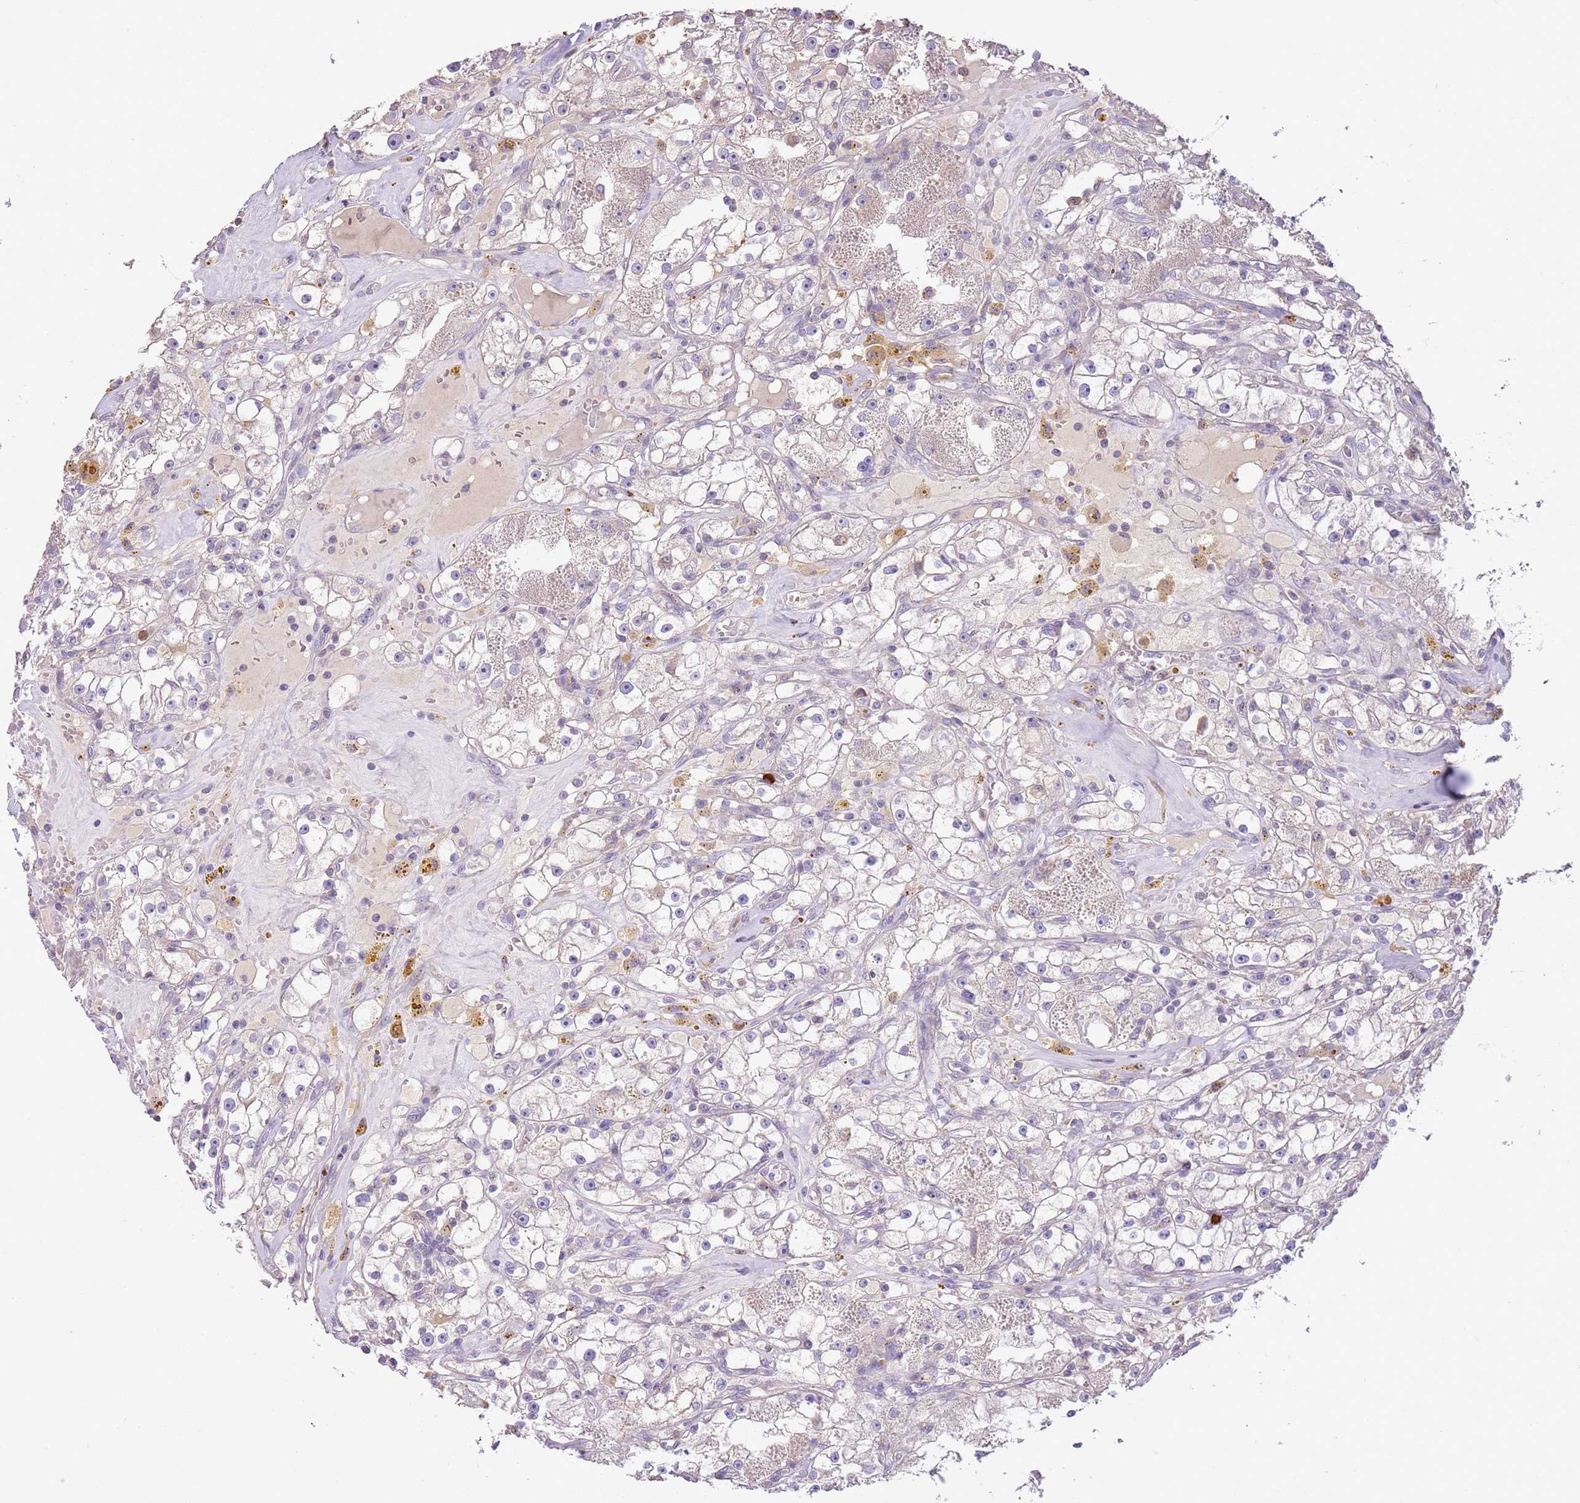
{"staining": {"intensity": "negative", "quantity": "none", "location": "none"}, "tissue": "renal cancer", "cell_type": "Tumor cells", "image_type": "cancer", "snomed": [{"axis": "morphology", "description": "Adenocarcinoma, NOS"}, {"axis": "topography", "description": "Kidney"}], "caption": "The photomicrograph reveals no significant expression in tumor cells of renal cancer.", "gene": "IL2RG", "patient": {"sex": "male", "age": 56}}